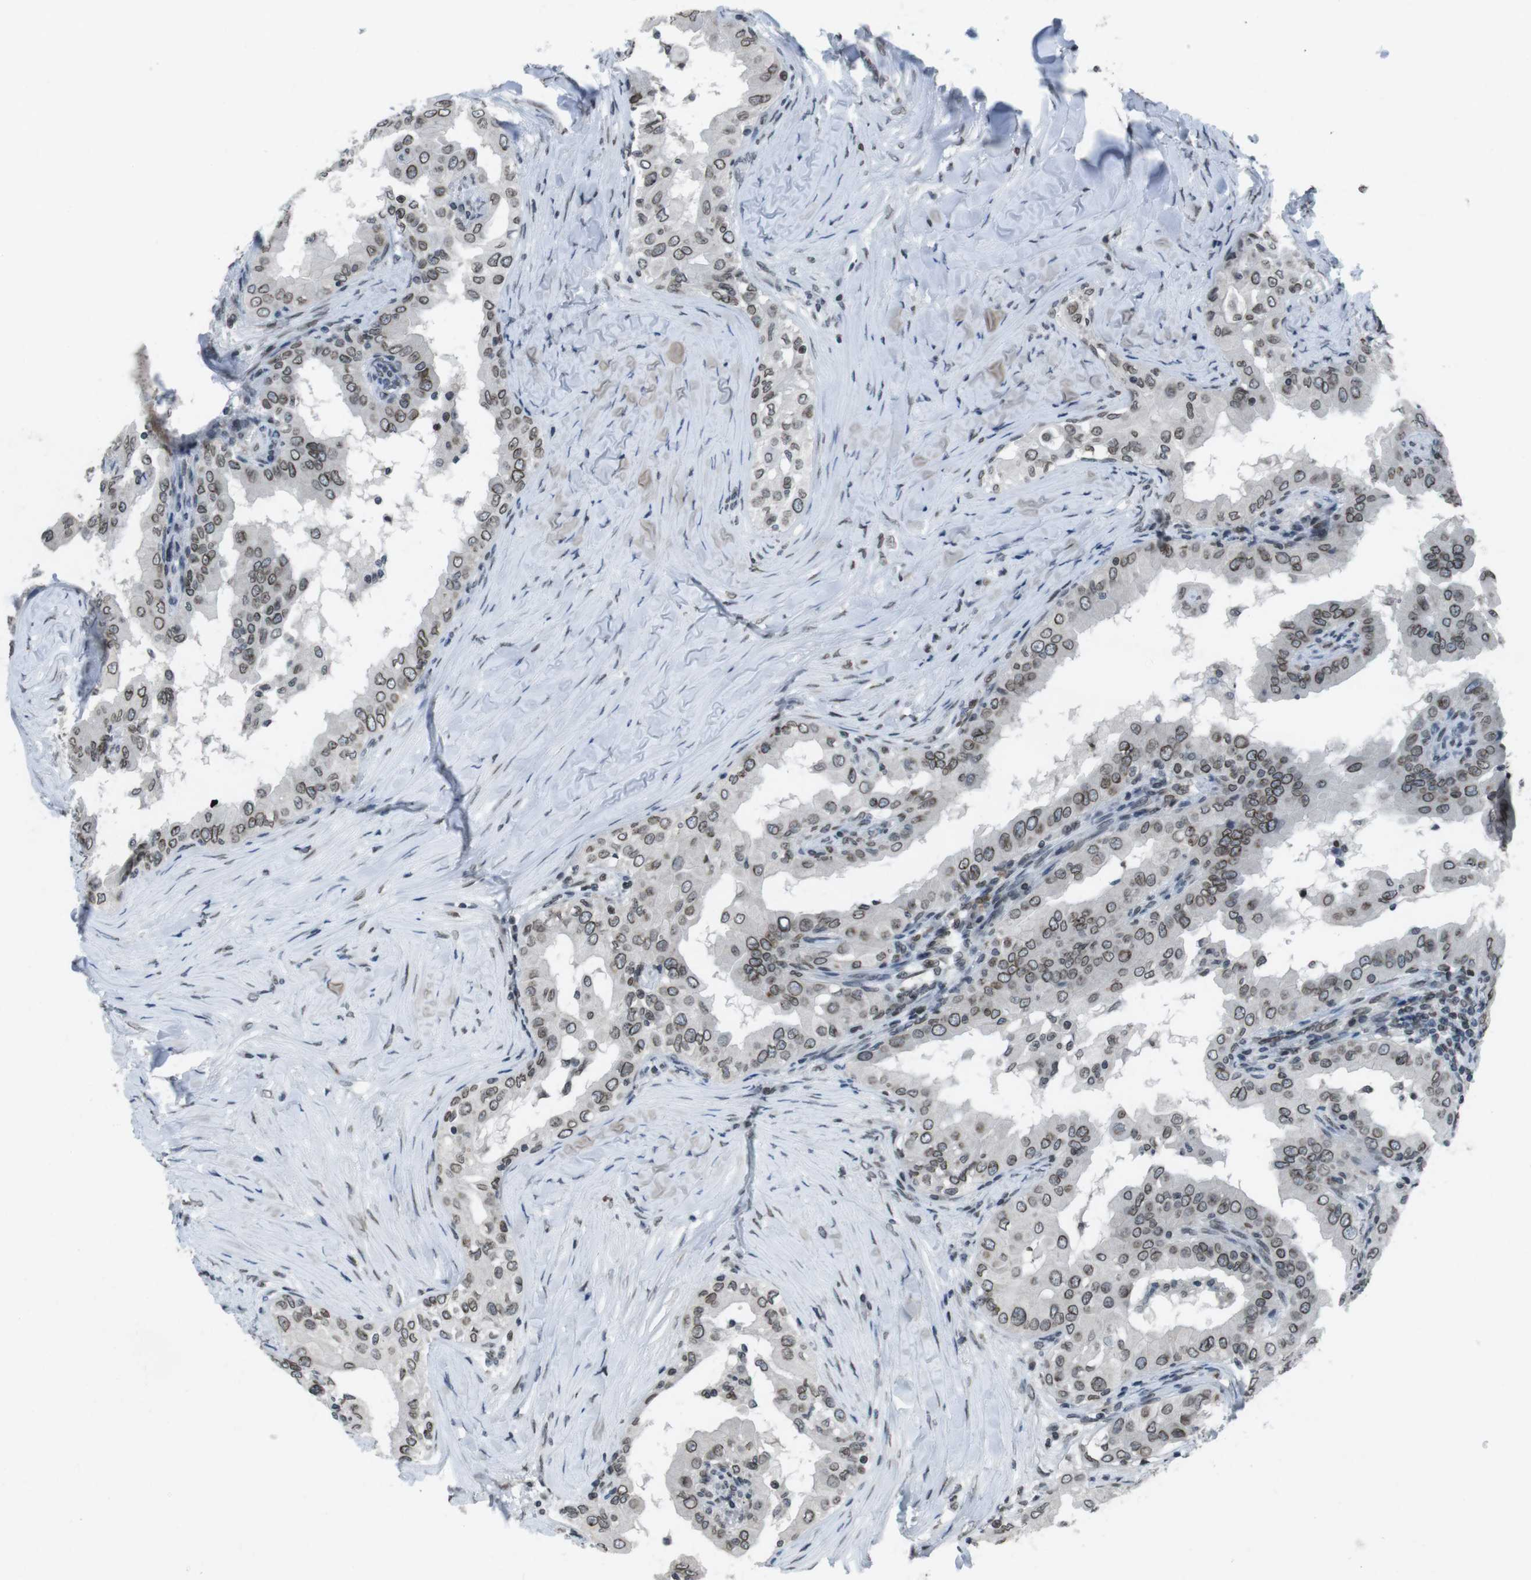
{"staining": {"intensity": "moderate", "quantity": ">75%", "location": "cytoplasmic/membranous,nuclear"}, "tissue": "thyroid cancer", "cell_type": "Tumor cells", "image_type": "cancer", "snomed": [{"axis": "morphology", "description": "Papillary adenocarcinoma, NOS"}, {"axis": "topography", "description": "Thyroid gland"}], "caption": "A brown stain highlights moderate cytoplasmic/membranous and nuclear staining of a protein in human thyroid cancer (papillary adenocarcinoma) tumor cells. The staining was performed using DAB, with brown indicating positive protein expression. Nuclei are stained blue with hematoxylin.", "gene": "MAD1L1", "patient": {"sex": "male", "age": 33}}